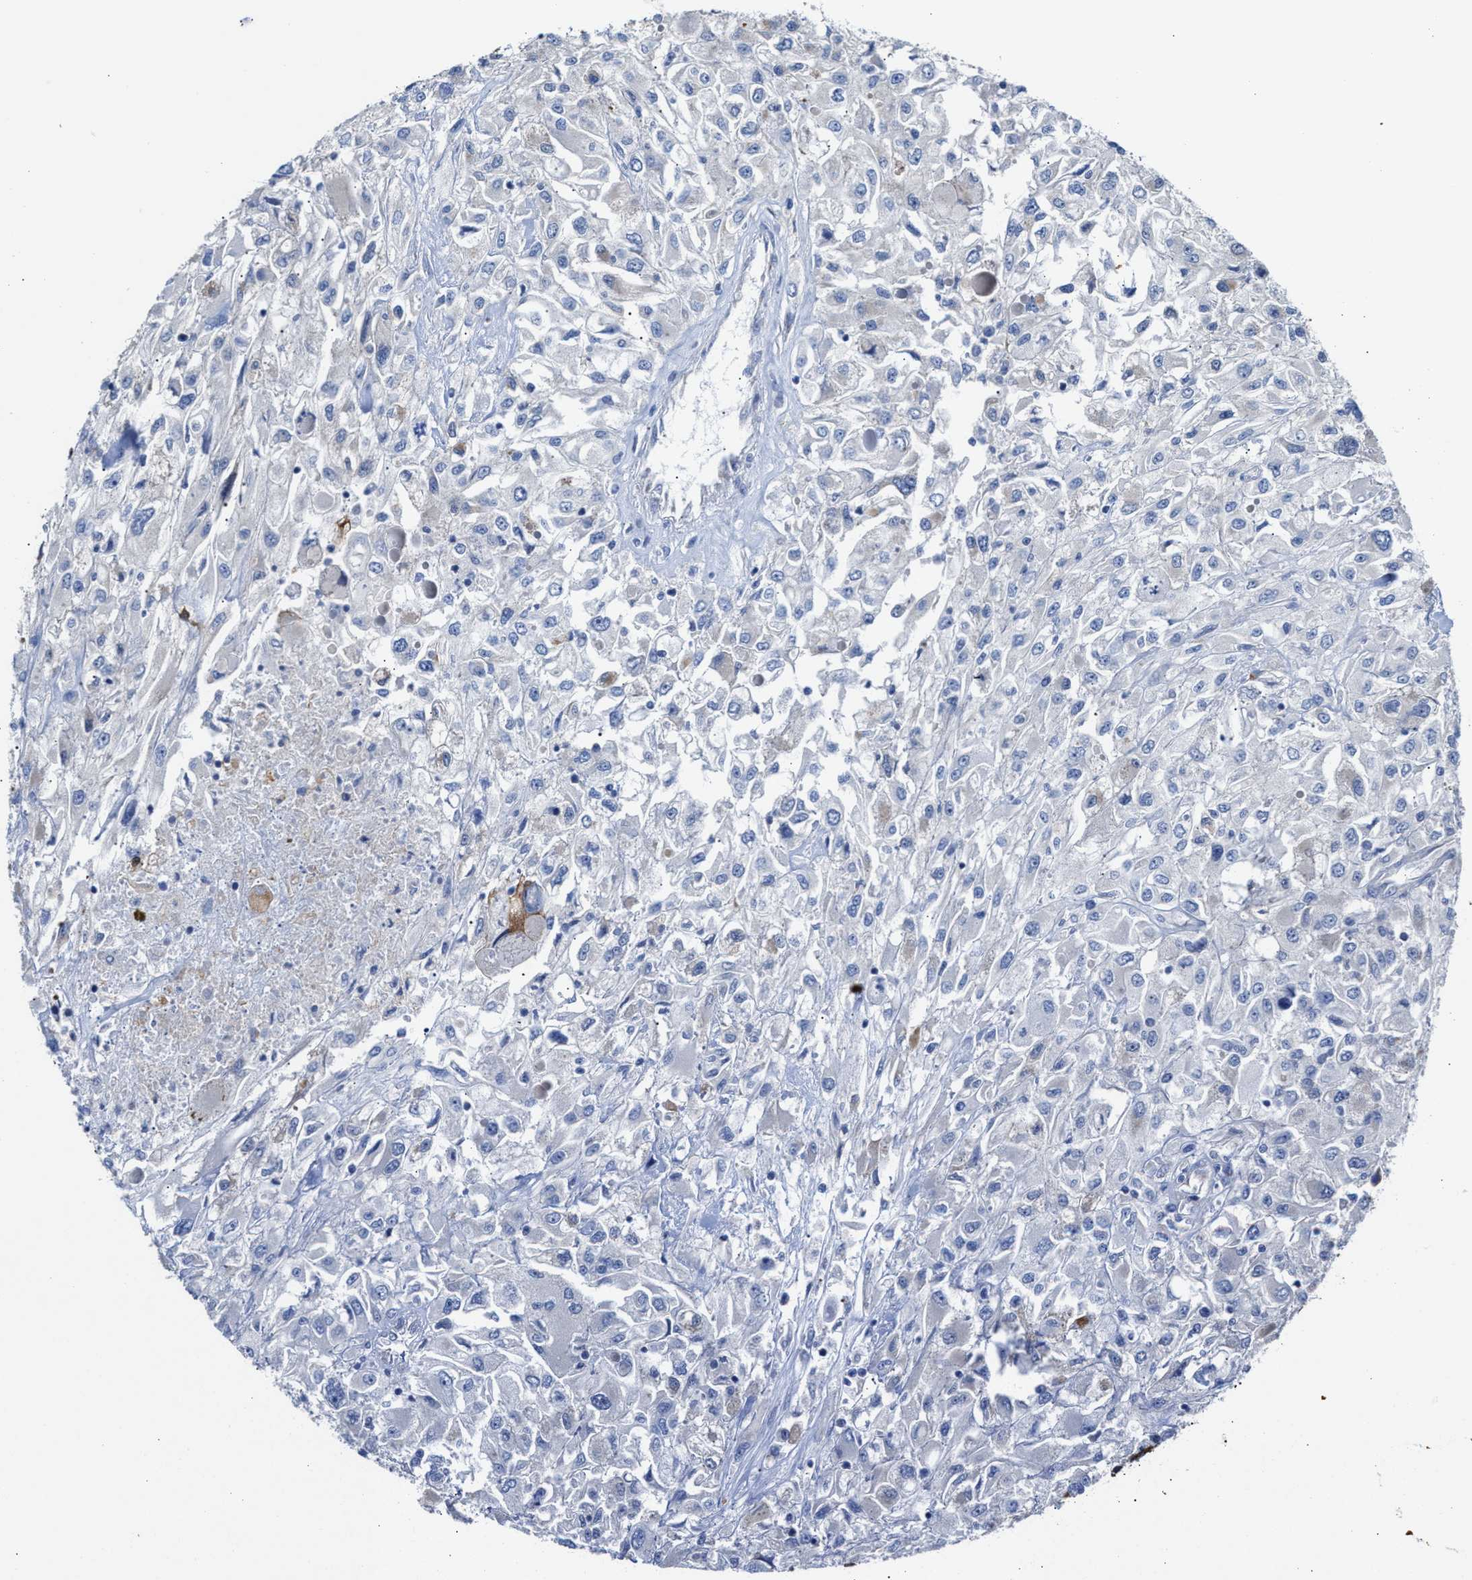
{"staining": {"intensity": "negative", "quantity": "none", "location": "none"}, "tissue": "renal cancer", "cell_type": "Tumor cells", "image_type": "cancer", "snomed": [{"axis": "morphology", "description": "Adenocarcinoma, NOS"}, {"axis": "topography", "description": "Kidney"}], "caption": "Immunohistochemical staining of human renal adenocarcinoma reveals no significant expression in tumor cells.", "gene": "MECR", "patient": {"sex": "female", "age": 52}}